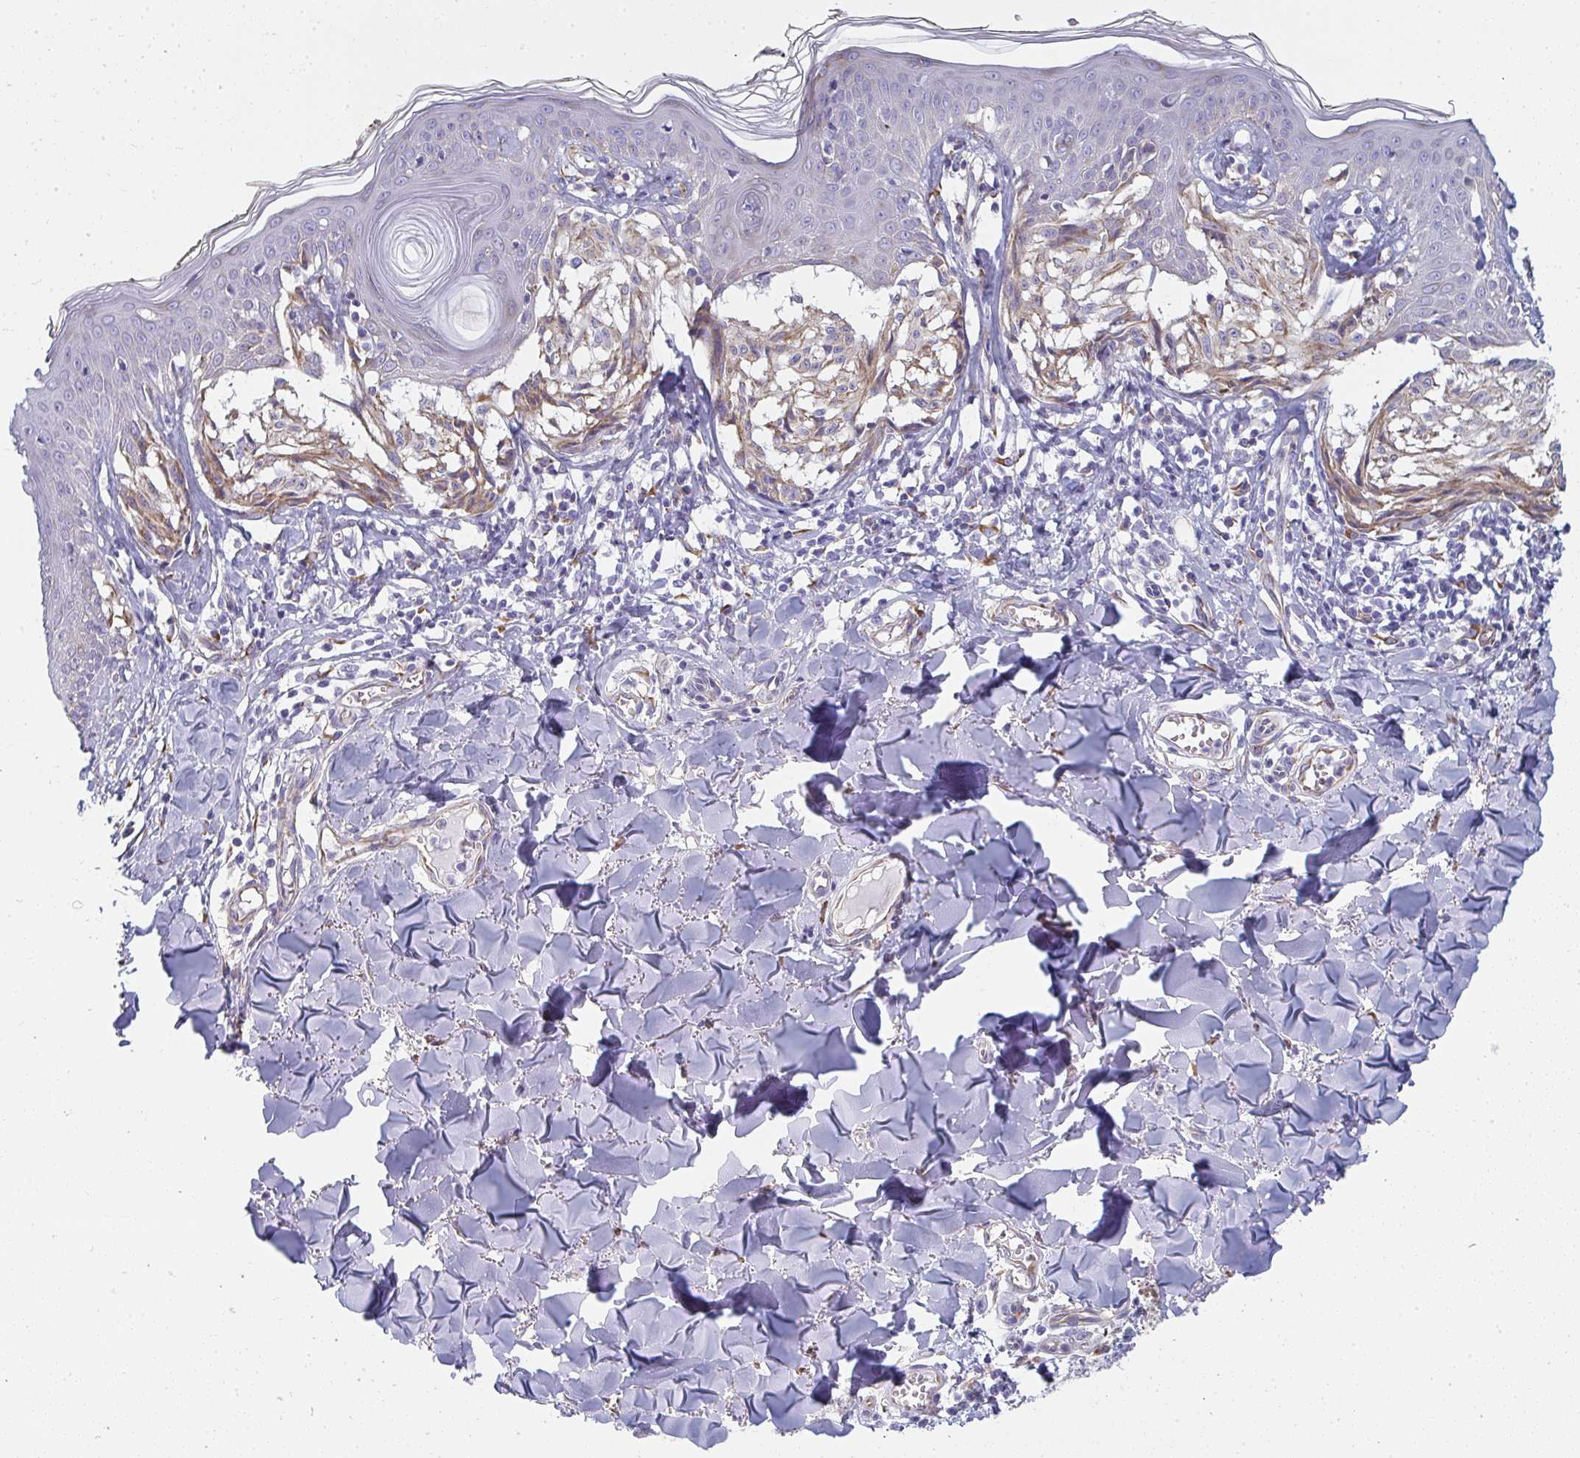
{"staining": {"intensity": "weak", "quantity": "25%-75%", "location": "cytoplasmic/membranous"}, "tissue": "melanoma", "cell_type": "Tumor cells", "image_type": "cancer", "snomed": [{"axis": "morphology", "description": "Malignant melanoma, NOS"}, {"axis": "topography", "description": "Skin"}], "caption": "High-magnification brightfield microscopy of melanoma stained with DAB (brown) and counterstained with hematoxylin (blue). tumor cells exhibit weak cytoplasmic/membranous positivity is seen in about25%-75% of cells.", "gene": "SHROOM1", "patient": {"sex": "female", "age": 43}}